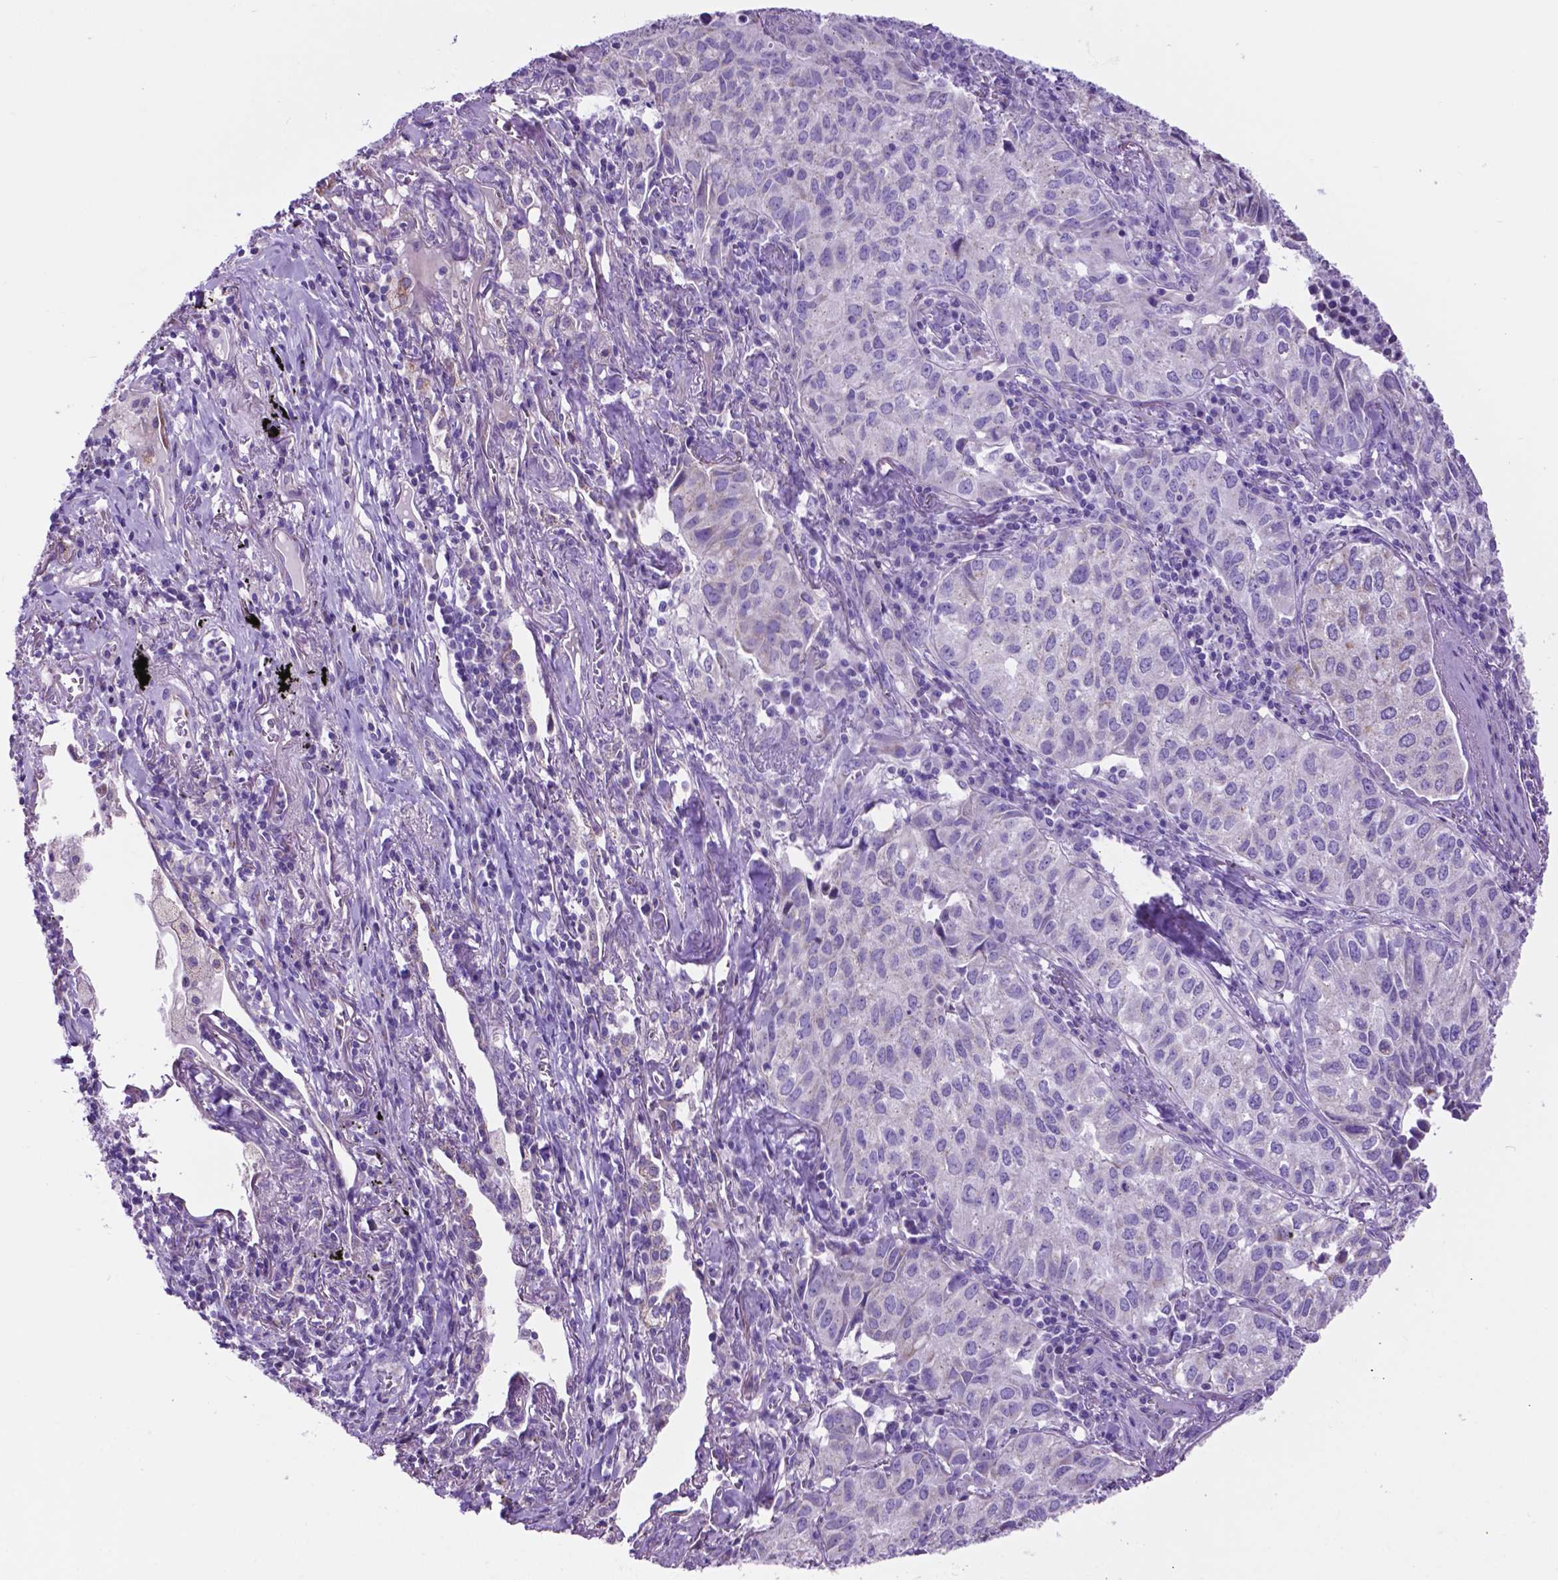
{"staining": {"intensity": "negative", "quantity": "none", "location": "none"}, "tissue": "lung cancer", "cell_type": "Tumor cells", "image_type": "cancer", "snomed": [{"axis": "morphology", "description": "Adenocarcinoma, NOS"}, {"axis": "topography", "description": "Lung"}], "caption": "An immunohistochemistry micrograph of lung cancer (adenocarcinoma) is shown. There is no staining in tumor cells of lung cancer (adenocarcinoma).", "gene": "TMEM121B", "patient": {"sex": "female", "age": 50}}